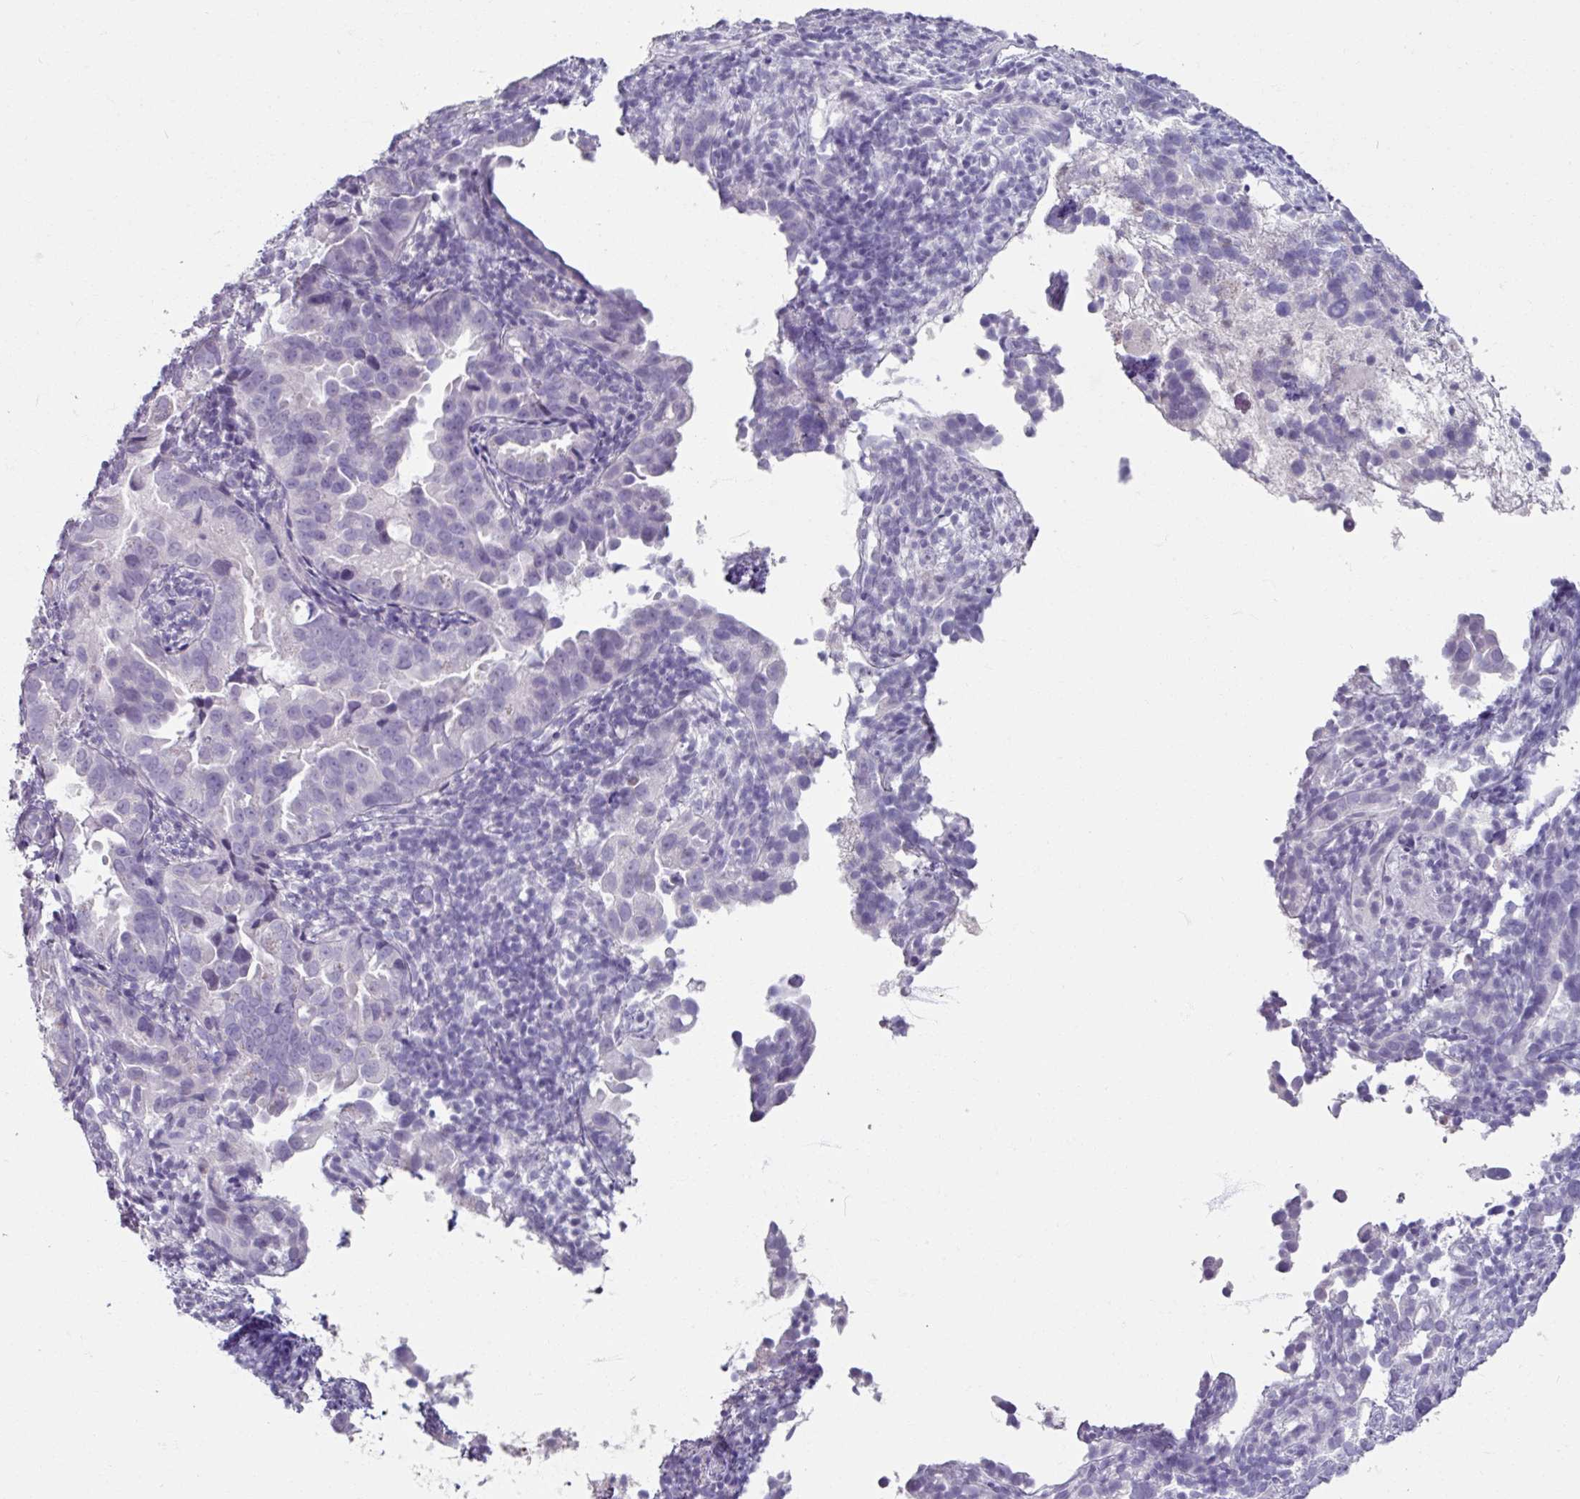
{"staining": {"intensity": "negative", "quantity": "none", "location": "none"}, "tissue": "endometrial cancer", "cell_type": "Tumor cells", "image_type": "cancer", "snomed": [{"axis": "morphology", "description": "Adenocarcinoma, NOS"}, {"axis": "topography", "description": "Endometrium"}], "caption": "Photomicrograph shows no protein expression in tumor cells of endometrial cancer (adenocarcinoma) tissue.", "gene": "ARG1", "patient": {"sex": "female", "age": 57}}